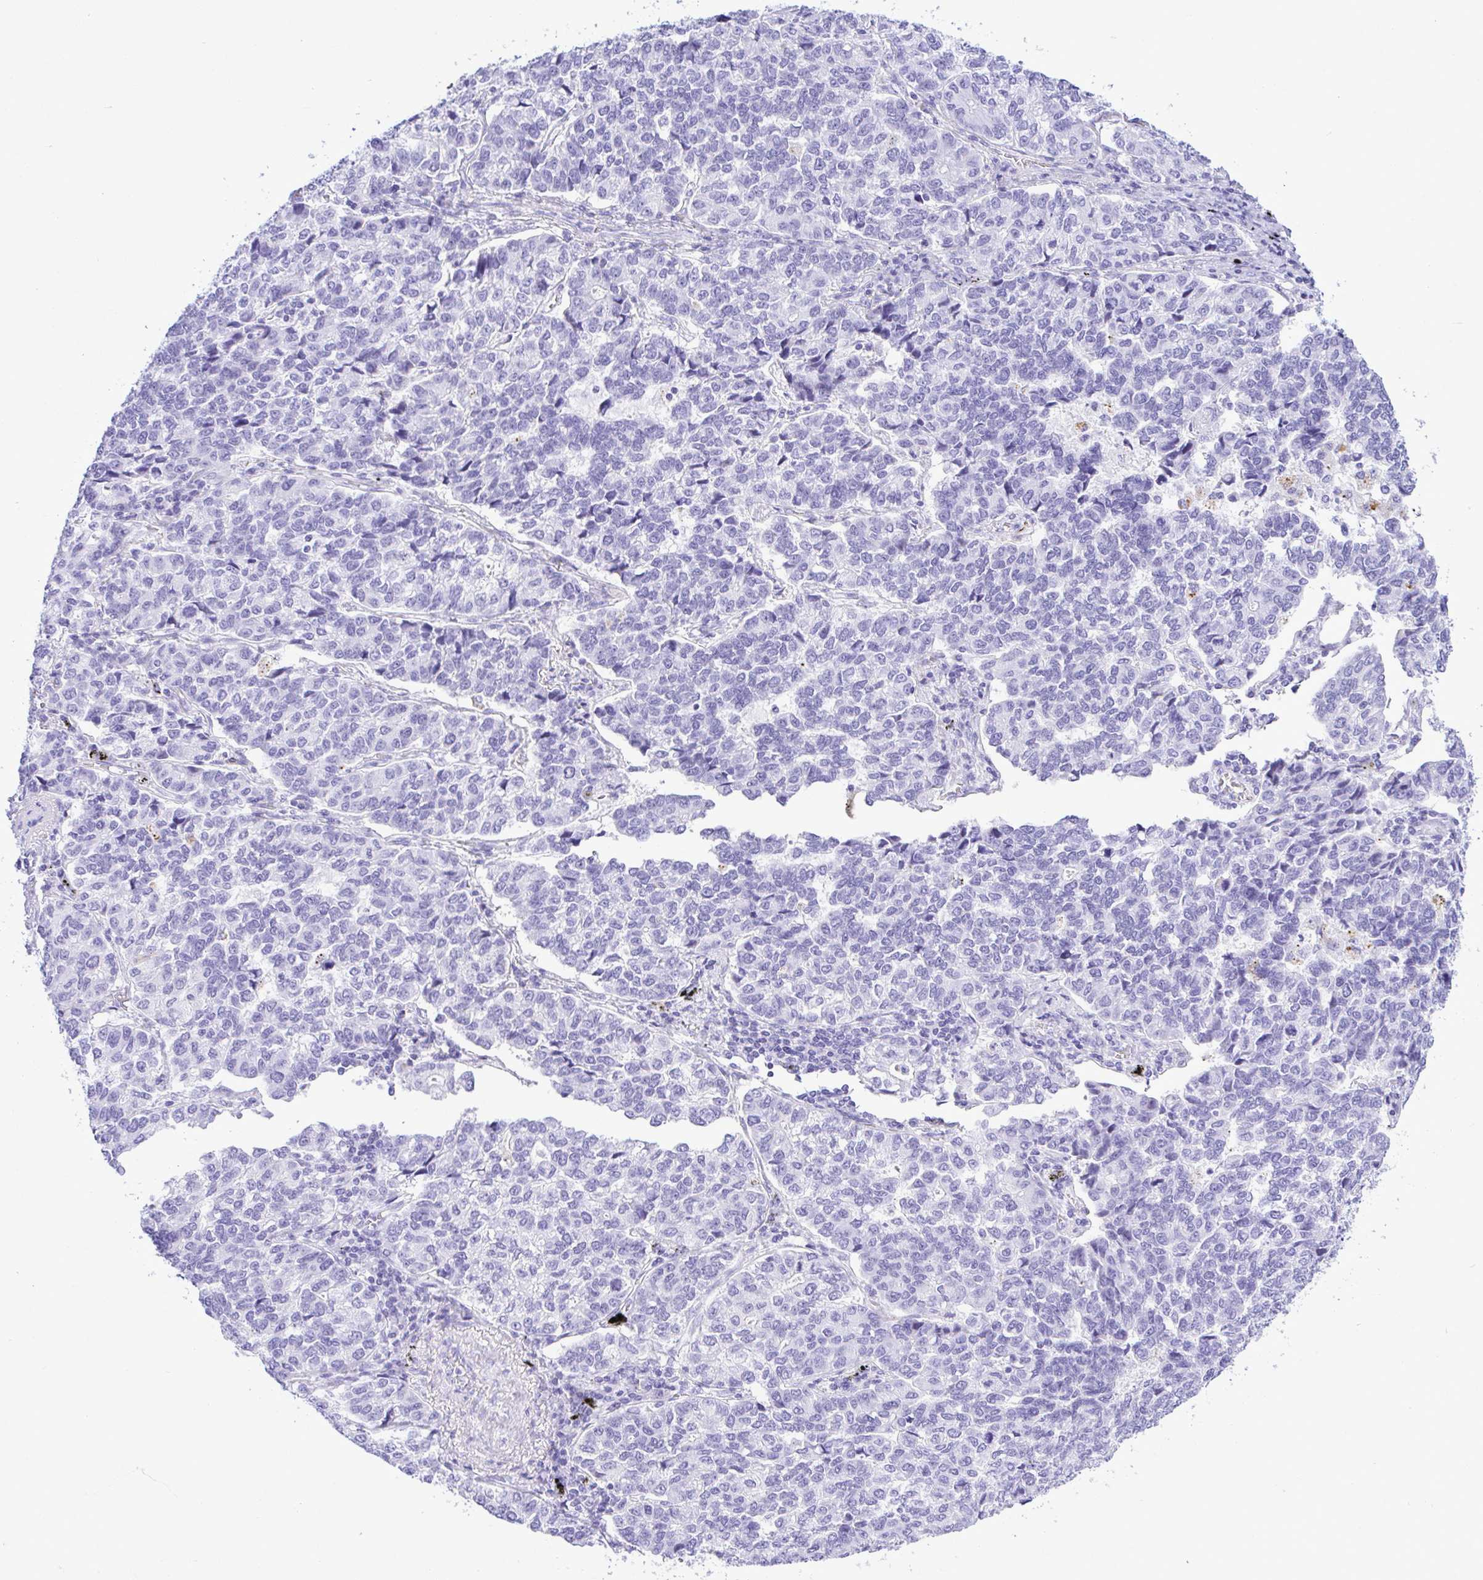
{"staining": {"intensity": "negative", "quantity": "none", "location": "none"}, "tissue": "lung cancer", "cell_type": "Tumor cells", "image_type": "cancer", "snomed": [{"axis": "morphology", "description": "Adenocarcinoma, NOS"}, {"axis": "topography", "description": "Lymph node"}, {"axis": "topography", "description": "Lung"}], "caption": "Tumor cells are negative for brown protein staining in lung cancer.", "gene": "SELENOV", "patient": {"sex": "male", "age": 66}}